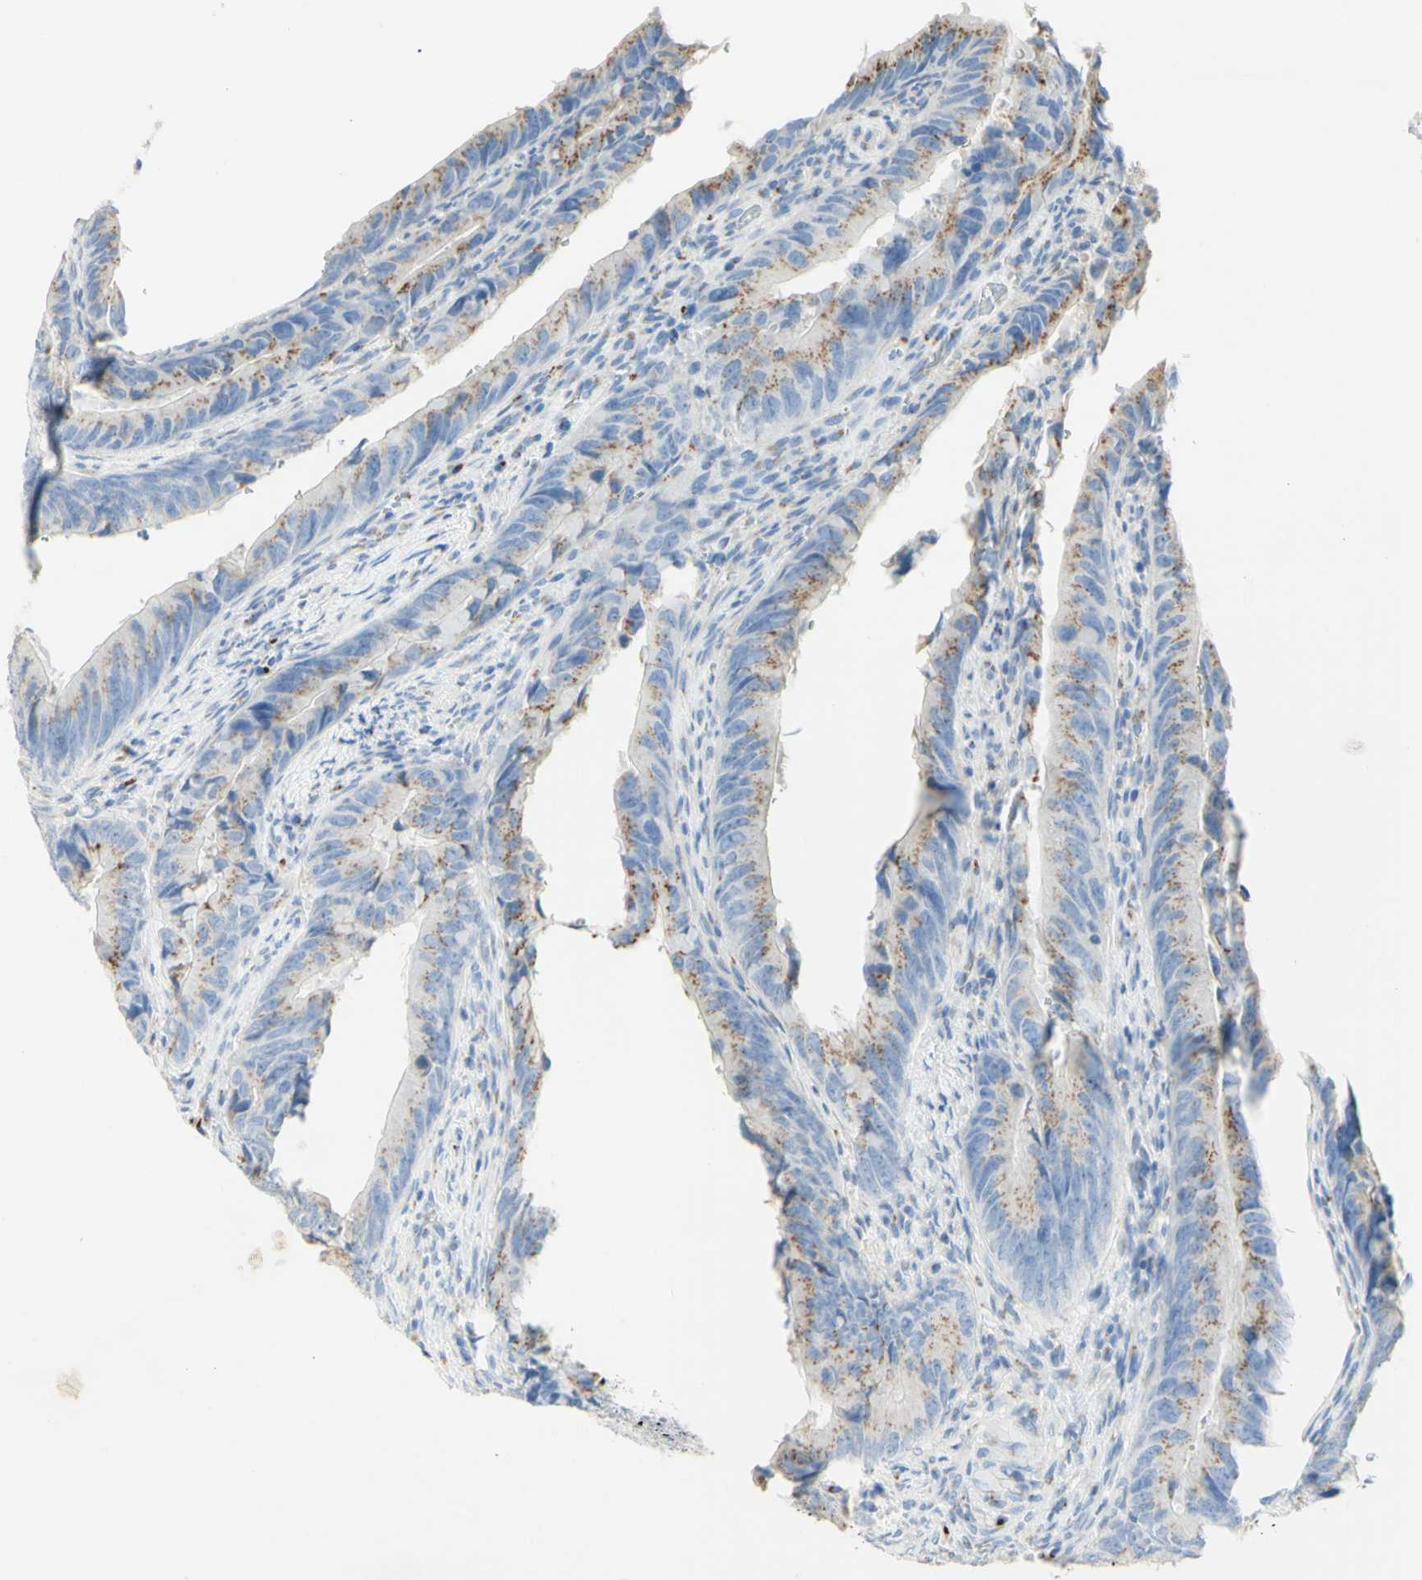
{"staining": {"intensity": "weak", "quantity": ">75%", "location": "cytoplasmic/membranous"}, "tissue": "colorectal cancer", "cell_type": "Tumor cells", "image_type": "cancer", "snomed": [{"axis": "morphology", "description": "Normal tissue, NOS"}, {"axis": "morphology", "description": "Adenocarcinoma, NOS"}, {"axis": "topography", "description": "Colon"}], "caption": "Immunohistochemistry staining of colorectal cancer (adenocarcinoma), which reveals low levels of weak cytoplasmic/membranous staining in approximately >75% of tumor cells indicating weak cytoplasmic/membranous protein staining. The staining was performed using DAB (brown) for protein detection and nuclei were counterstained in hematoxylin (blue).", "gene": "MANEA", "patient": {"sex": "male", "age": 56}}